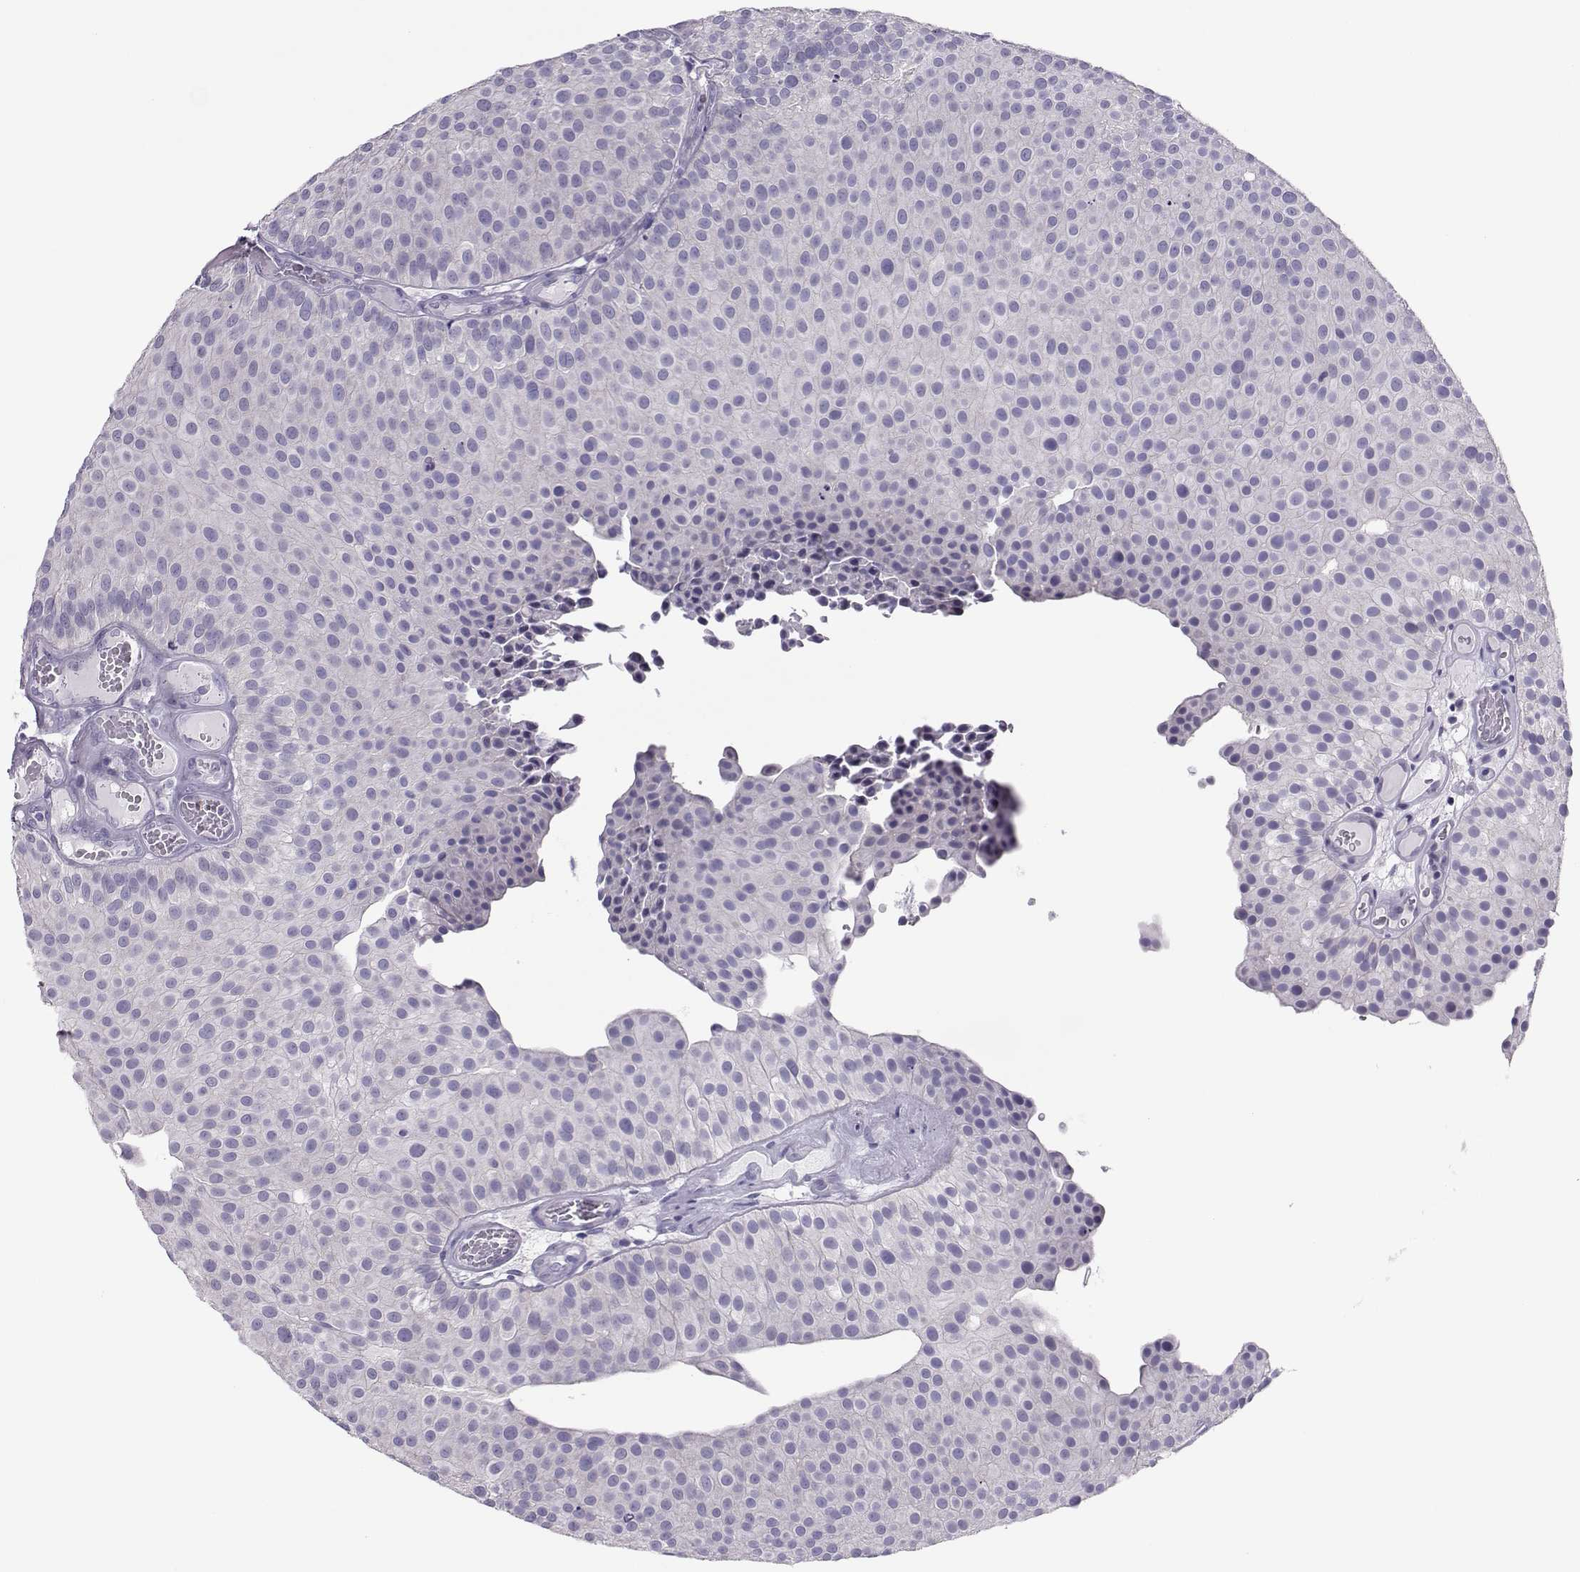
{"staining": {"intensity": "negative", "quantity": "none", "location": "none"}, "tissue": "urothelial cancer", "cell_type": "Tumor cells", "image_type": "cancer", "snomed": [{"axis": "morphology", "description": "Urothelial carcinoma, Low grade"}, {"axis": "topography", "description": "Urinary bladder"}], "caption": "The histopathology image reveals no staining of tumor cells in low-grade urothelial carcinoma.", "gene": "TRPM7", "patient": {"sex": "female", "age": 87}}